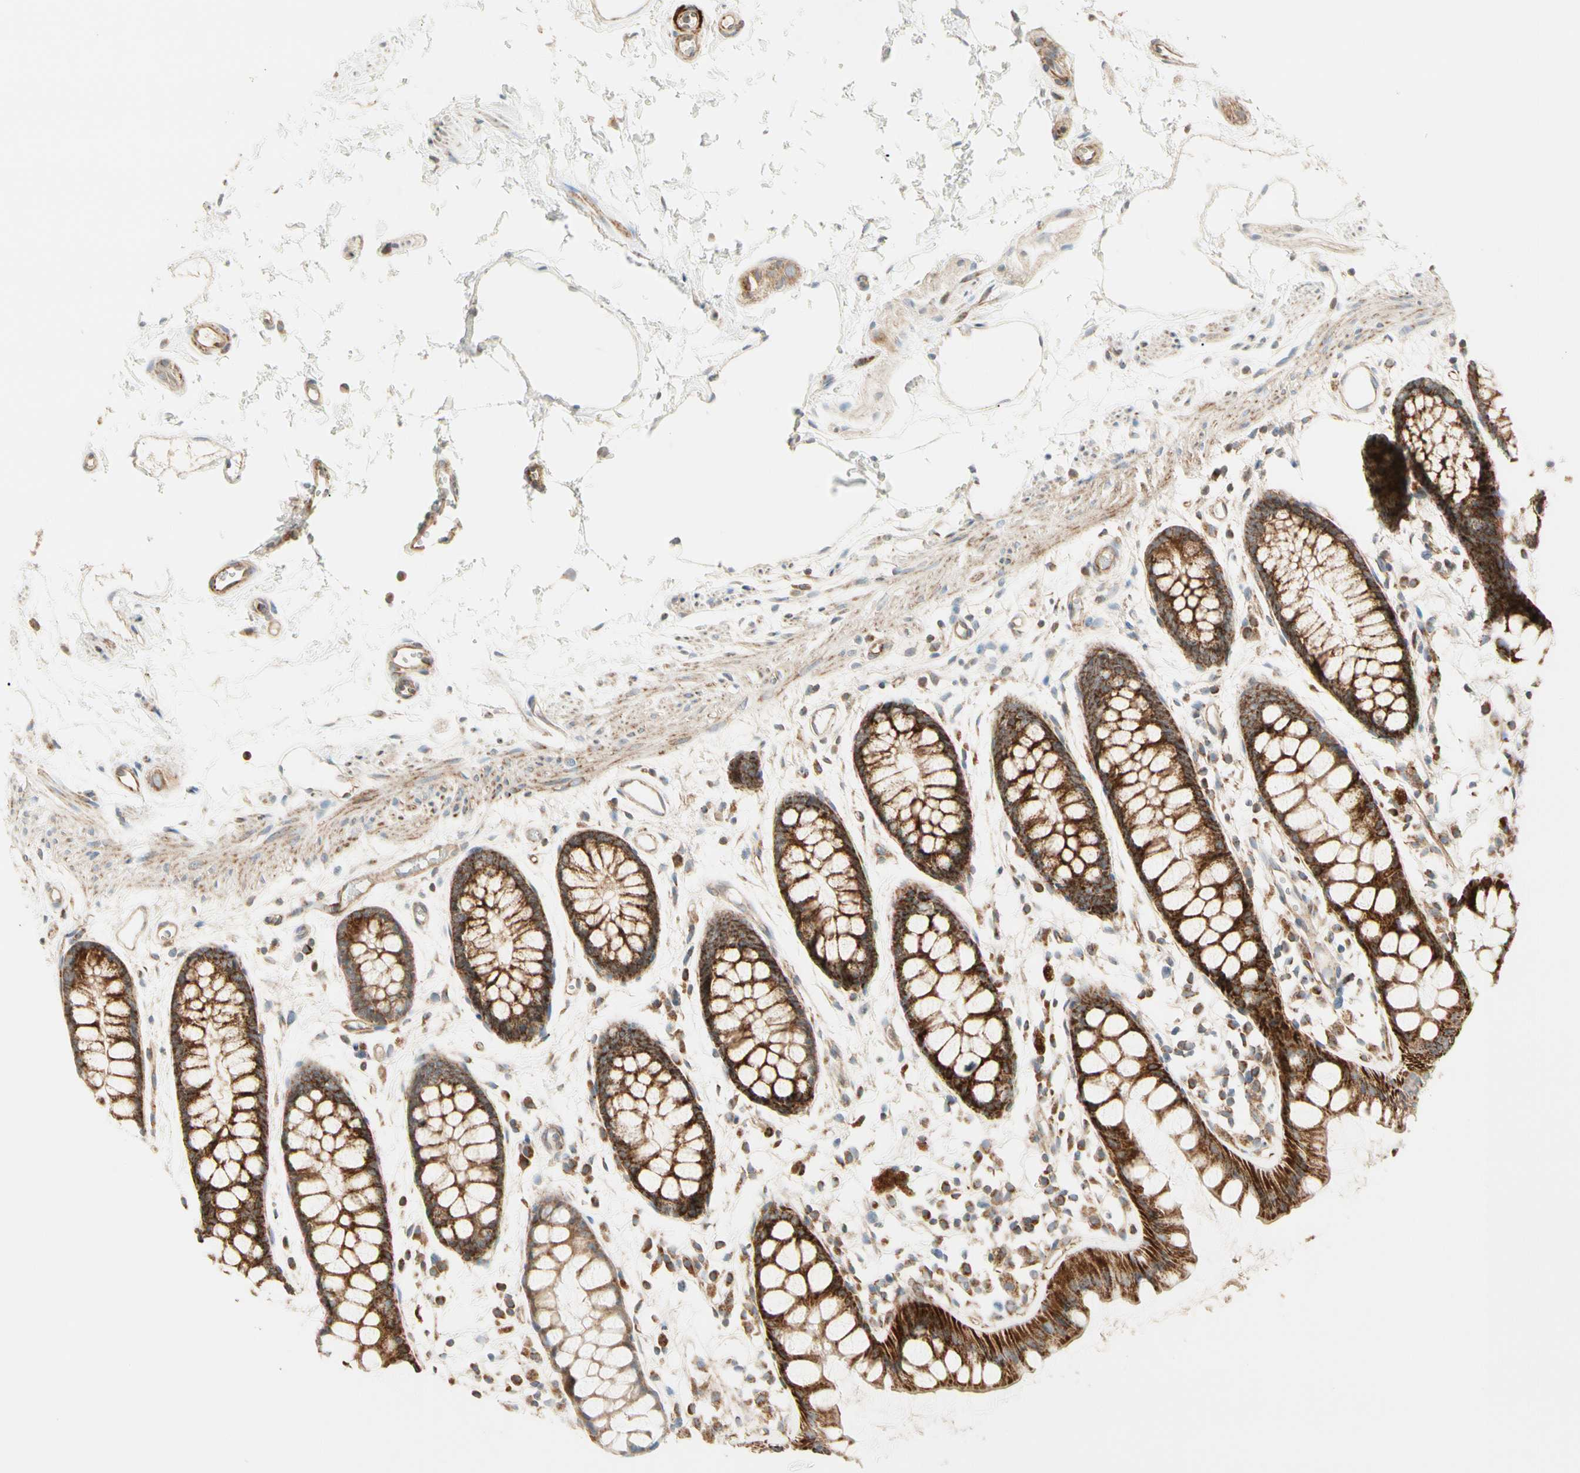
{"staining": {"intensity": "strong", "quantity": ">75%", "location": "cytoplasmic/membranous"}, "tissue": "rectum", "cell_type": "Glandular cells", "image_type": "normal", "snomed": [{"axis": "morphology", "description": "Normal tissue, NOS"}, {"axis": "topography", "description": "Rectum"}], "caption": "Immunohistochemistry (IHC) of unremarkable rectum displays high levels of strong cytoplasmic/membranous staining in approximately >75% of glandular cells. The staining is performed using DAB brown chromogen to label protein expression. The nuclei are counter-stained blue using hematoxylin.", "gene": "TBC1D10A", "patient": {"sex": "female", "age": 66}}